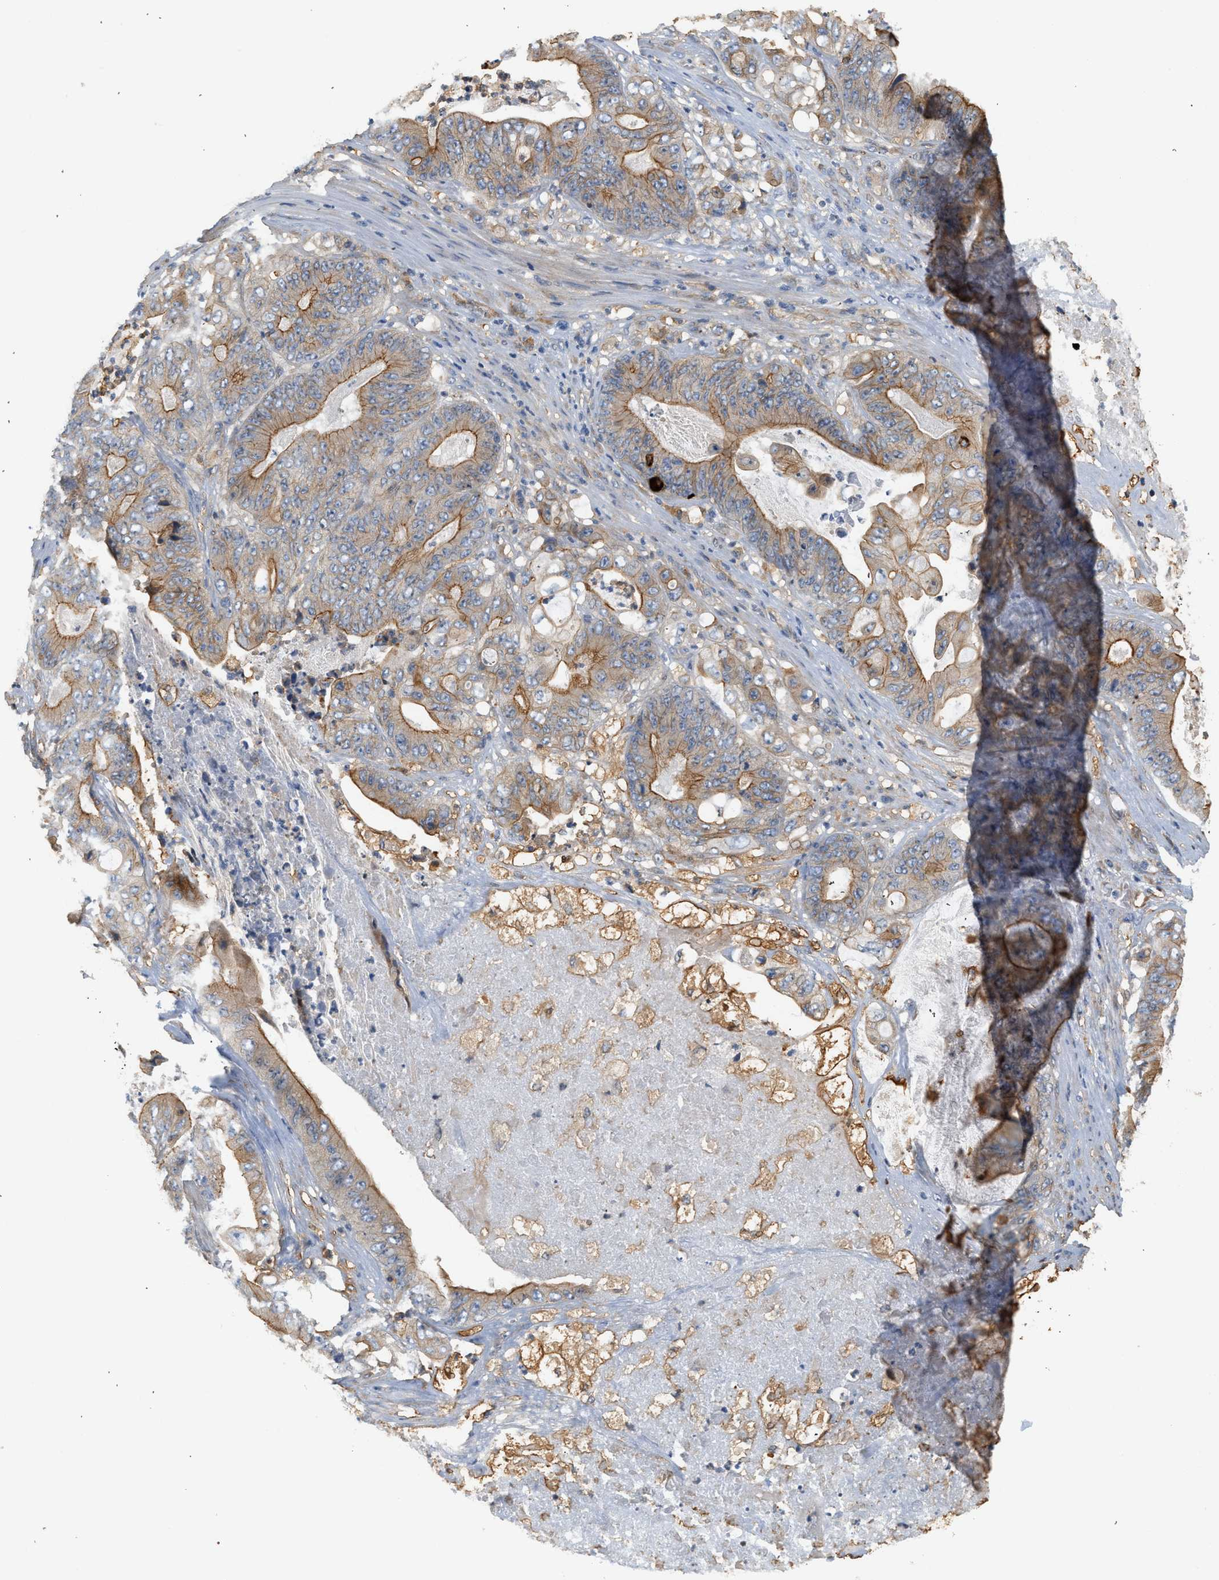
{"staining": {"intensity": "weak", "quantity": ">75%", "location": "cytoplasmic/membranous"}, "tissue": "stomach cancer", "cell_type": "Tumor cells", "image_type": "cancer", "snomed": [{"axis": "morphology", "description": "Adenocarcinoma, NOS"}, {"axis": "topography", "description": "Stomach"}], "caption": "Adenocarcinoma (stomach) stained with immunohistochemistry (IHC) displays weak cytoplasmic/membranous staining in approximately >75% of tumor cells.", "gene": "CTXN1", "patient": {"sex": "female", "age": 73}}